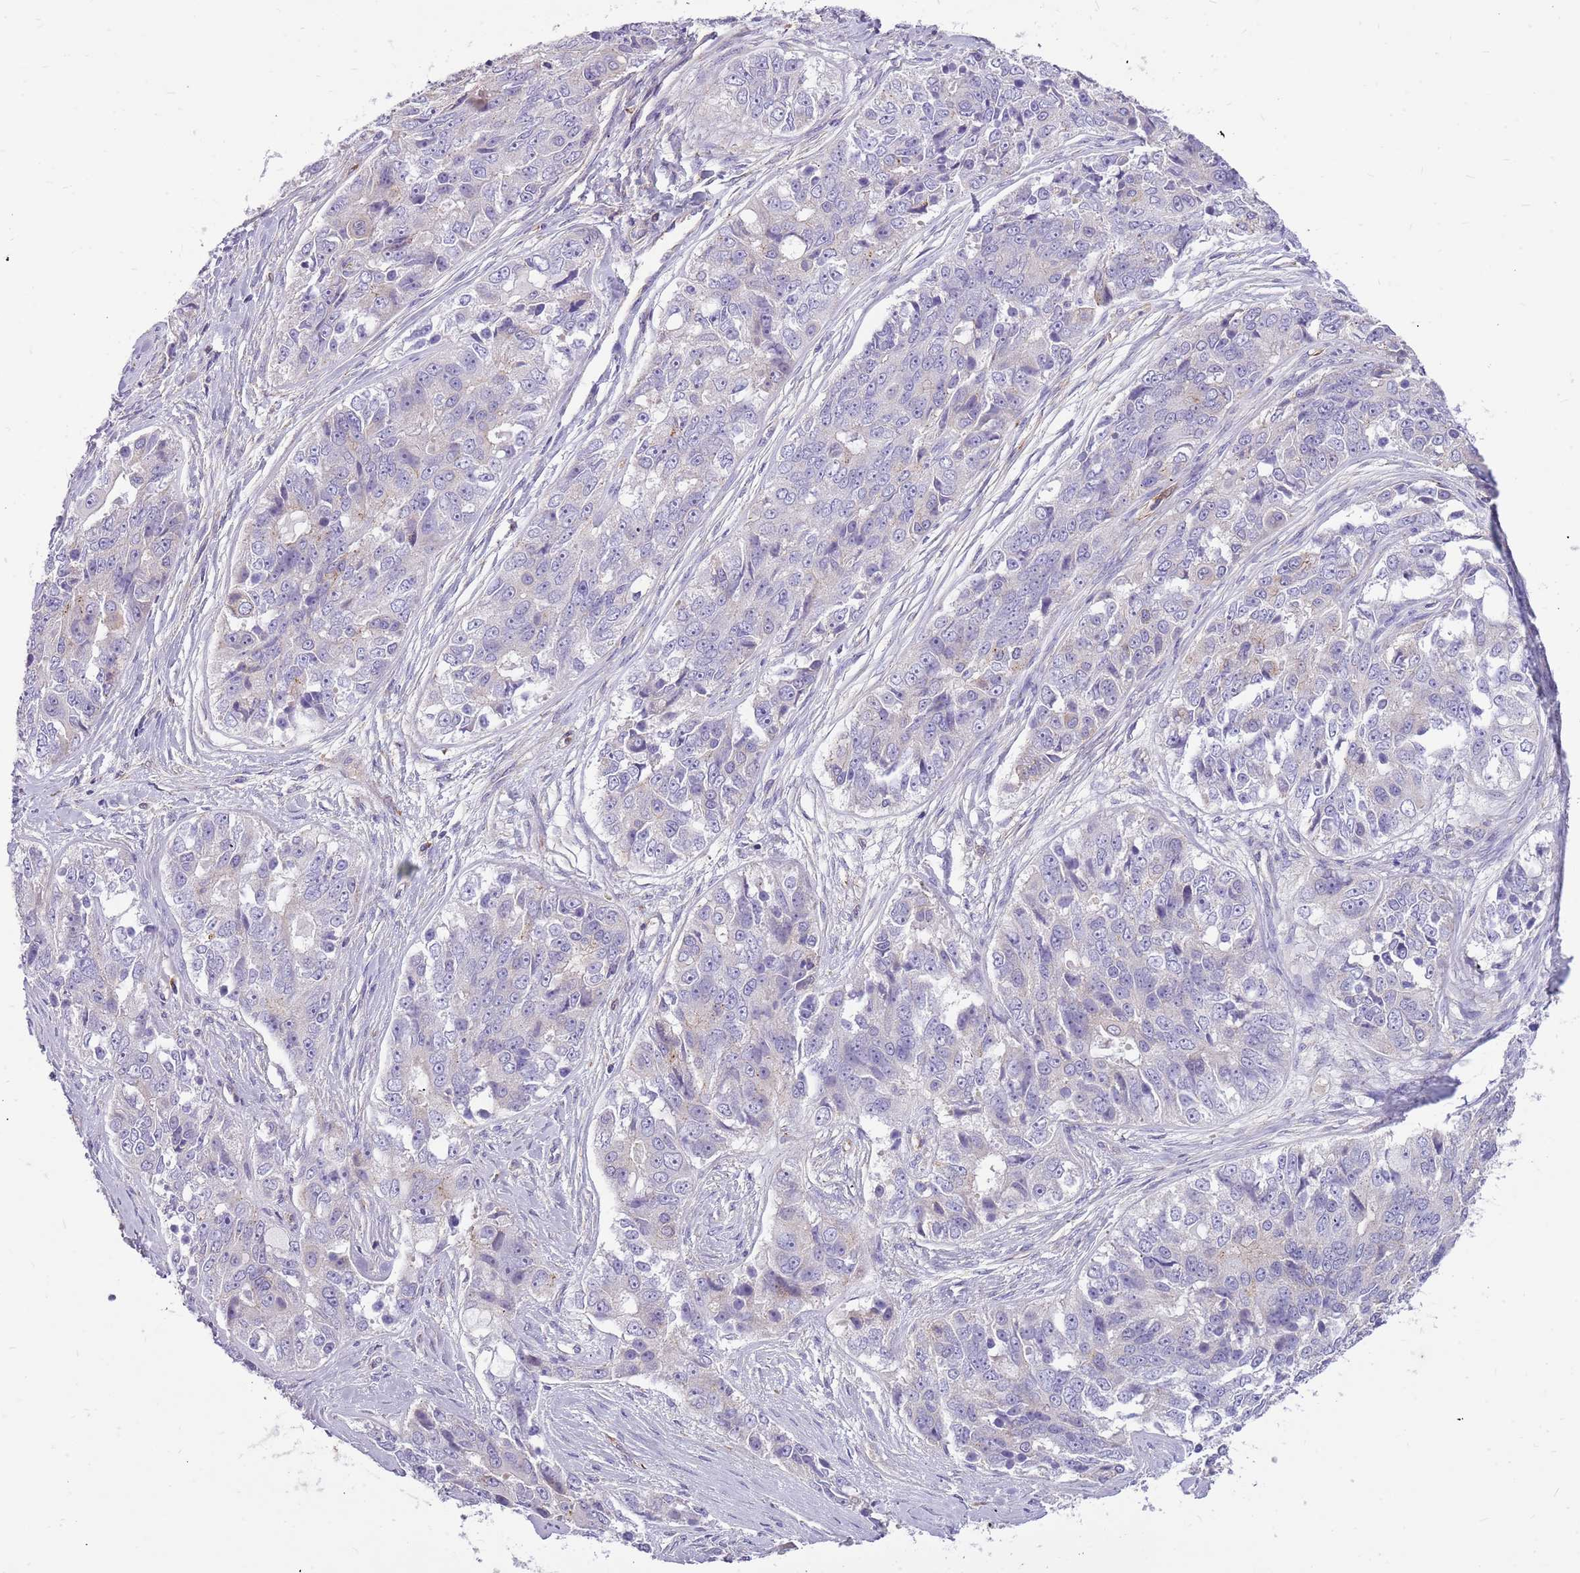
{"staining": {"intensity": "negative", "quantity": "none", "location": "none"}, "tissue": "ovarian cancer", "cell_type": "Tumor cells", "image_type": "cancer", "snomed": [{"axis": "morphology", "description": "Carcinoma, endometroid"}, {"axis": "topography", "description": "Ovary"}], "caption": "Immunohistochemistry (IHC) of human endometroid carcinoma (ovarian) displays no staining in tumor cells.", "gene": "WDR90", "patient": {"sex": "female", "age": 51}}